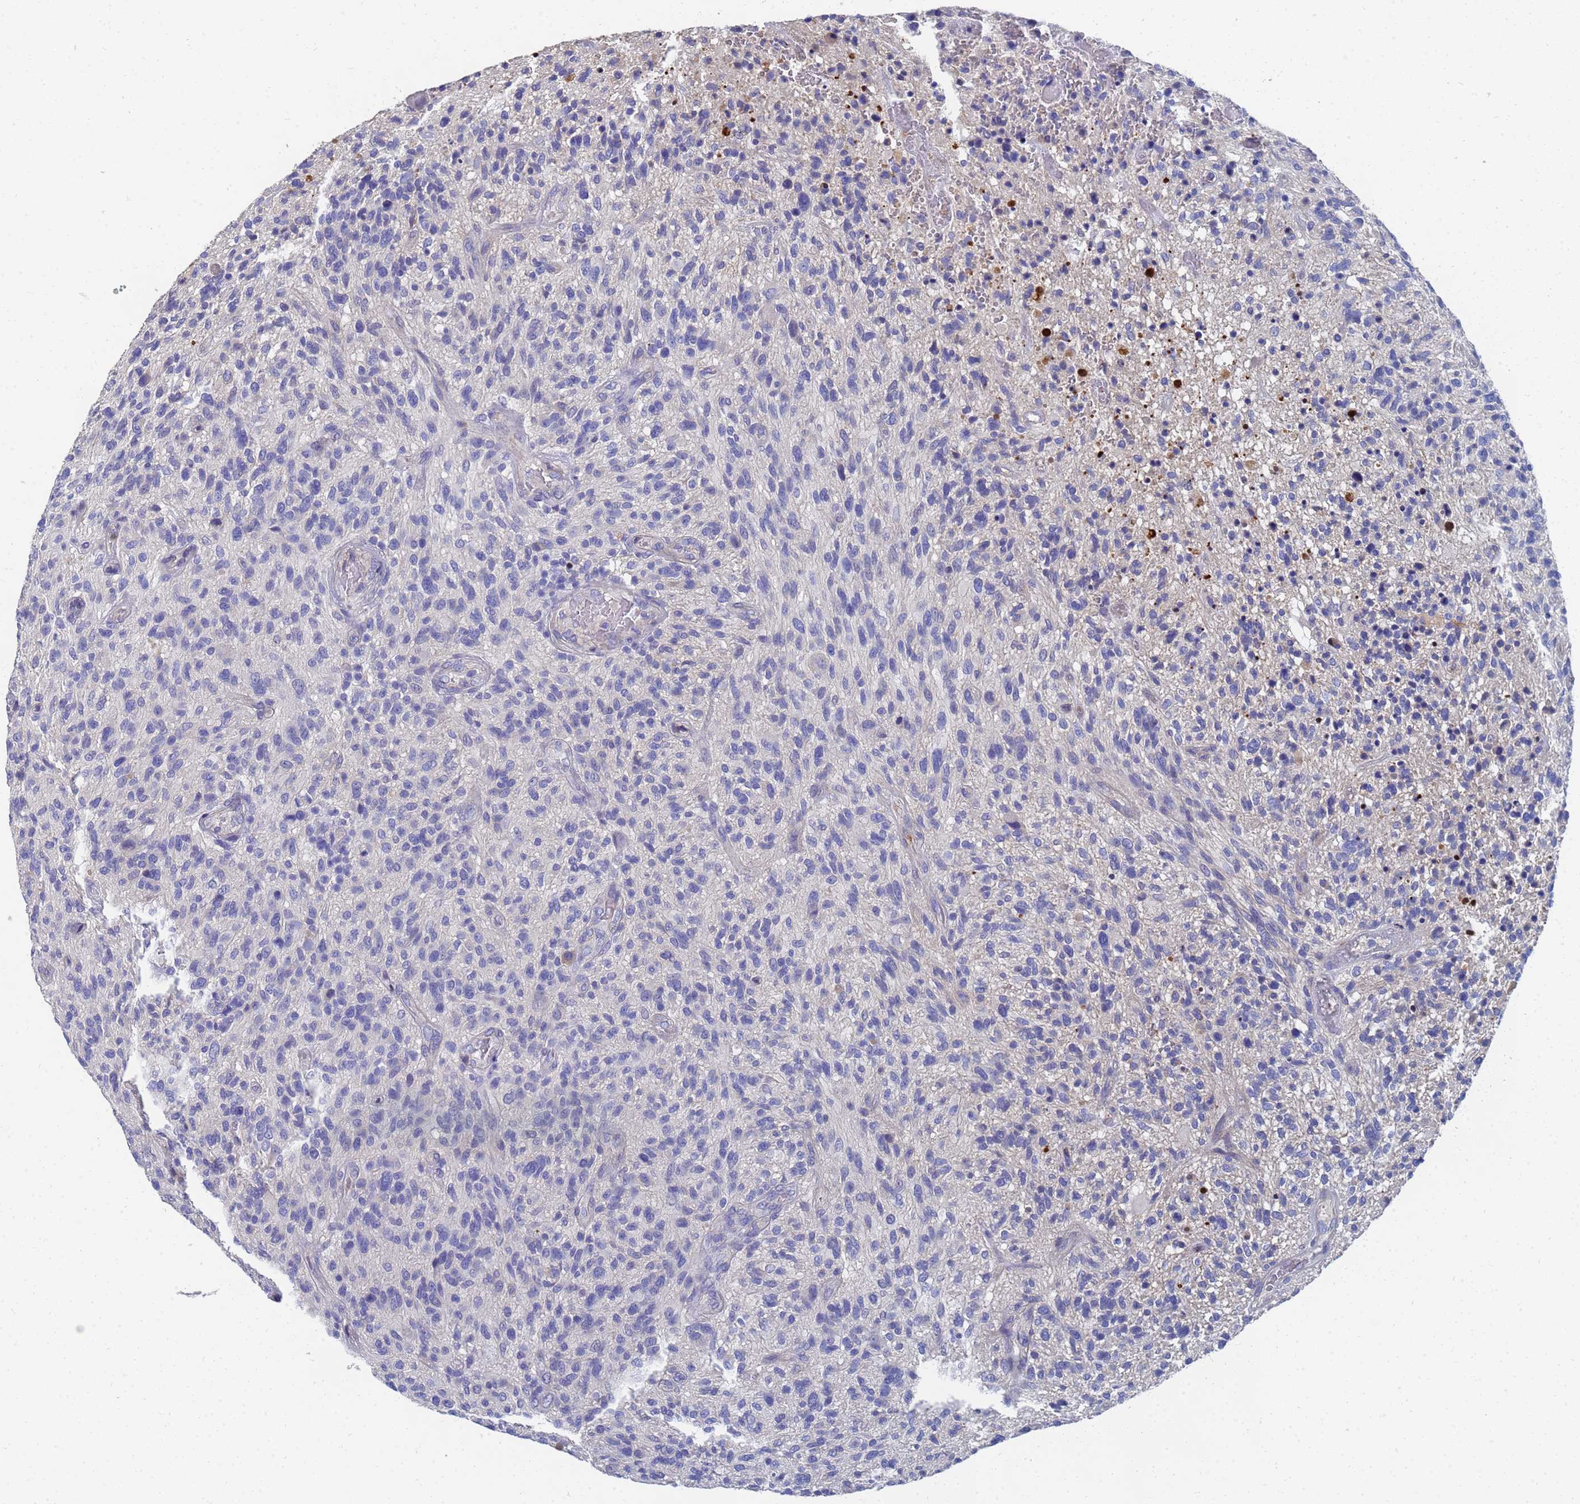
{"staining": {"intensity": "negative", "quantity": "none", "location": "none"}, "tissue": "glioma", "cell_type": "Tumor cells", "image_type": "cancer", "snomed": [{"axis": "morphology", "description": "Glioma, malignant, High grade"}, {"axis": "topography", "description": "Brain"}], "caption": "Human glioma stained for a protein using immunohistochemistry (IHC) shows no positivity in tumor cells.", "gene": "LBX2", "patient": {"sex": "male", "age": 47}}